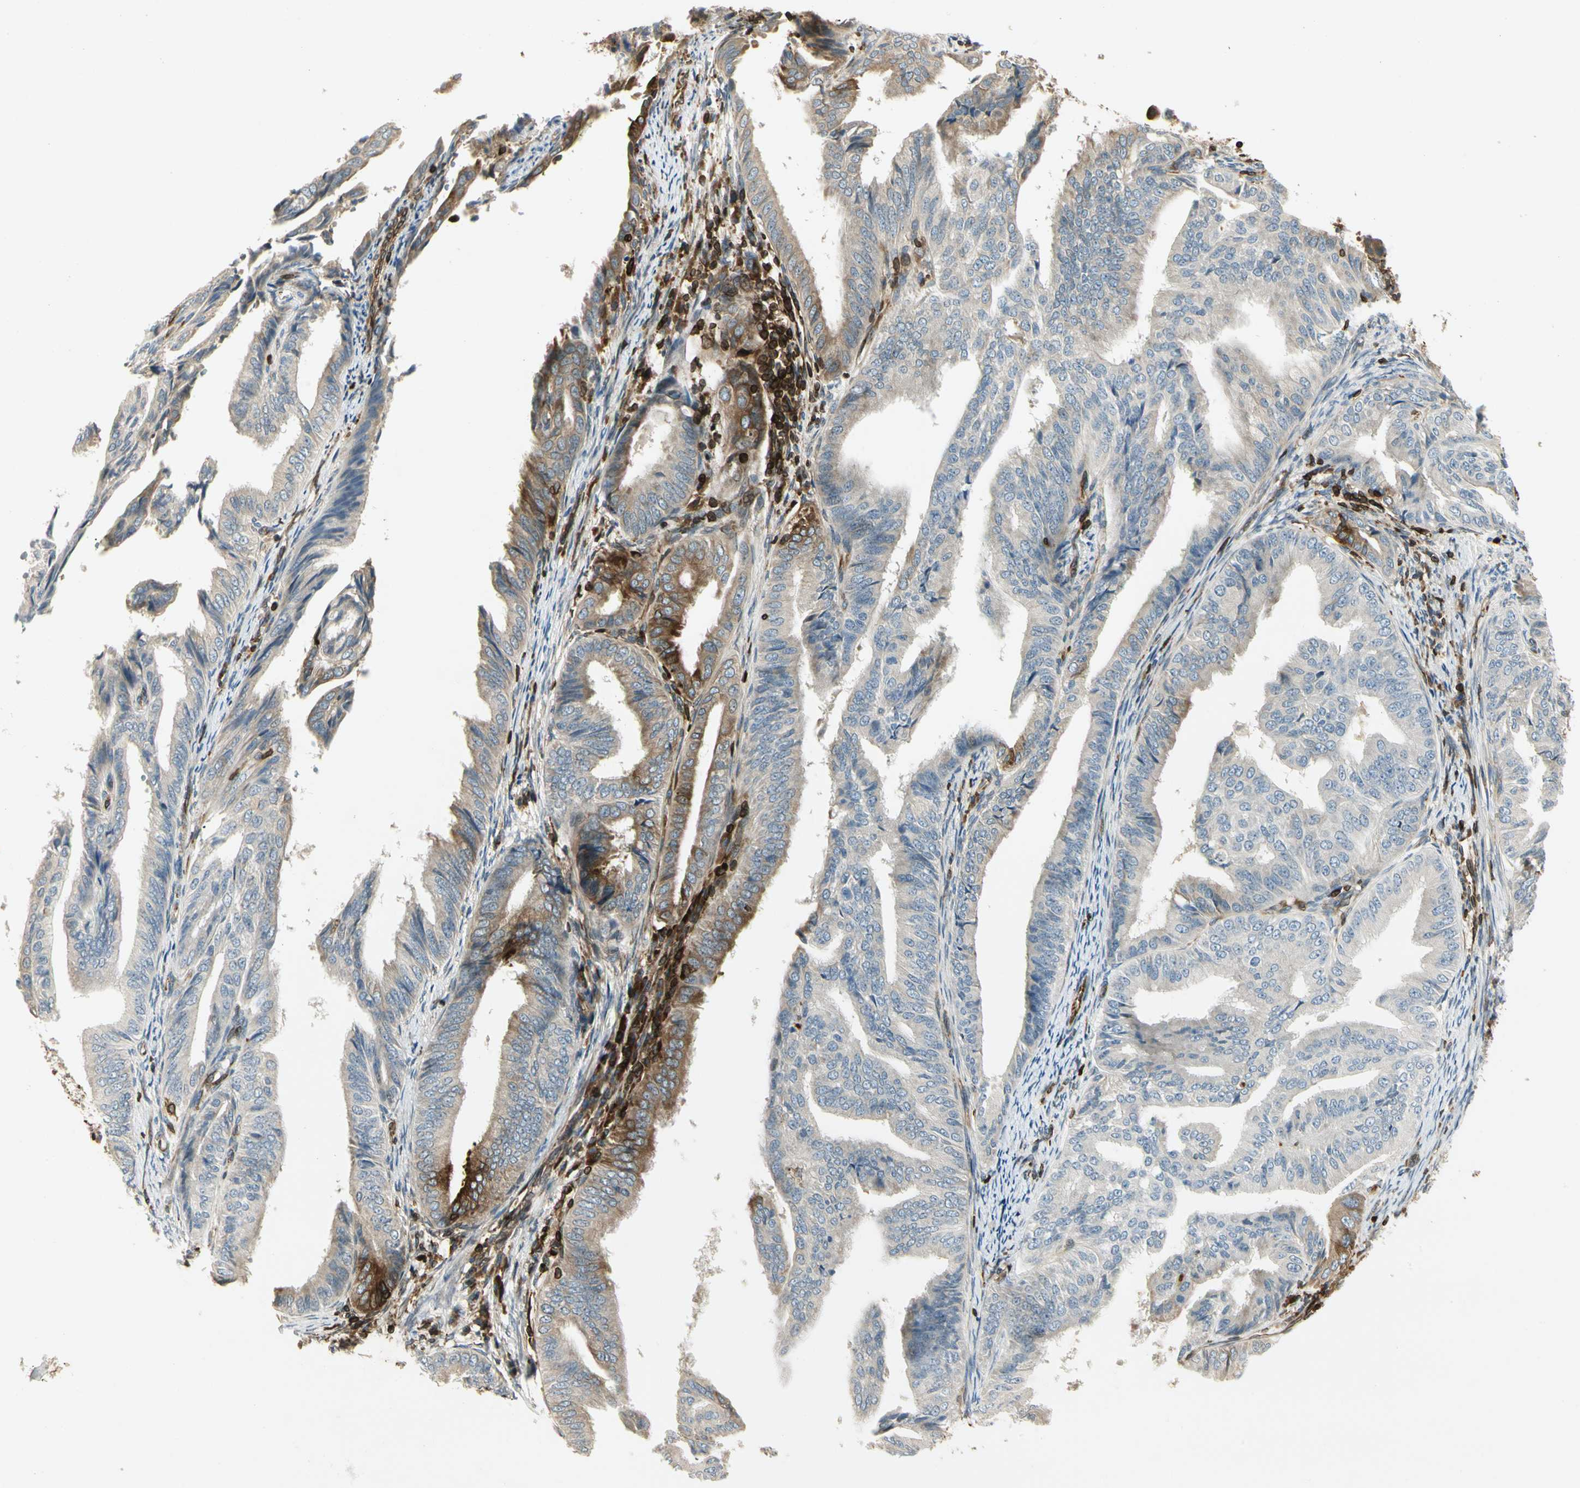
{"staining": {"intensity": "moderate", "quantity": "25%-75%", "location": "cytoplasmic/membranous"}, "tissue": "endometrial cancer", "cell_type": "Tumor cells", "image_type": "cancer", "snomed": [{"axis": "morphology", "description": "Adenocarcinoma, NOS"}, {"axis": "topography", "description": "Endometrium"}], "caption": "This micrograph shows immunohistochemistry staining of human adenocarcinoma (endometrial), with medium moderate cytoplasmic/membranous staining in approximately 25%-75% of tumor cells.", "gene": "TAPBP", "patient": {"sex": "female", "age": 58}}